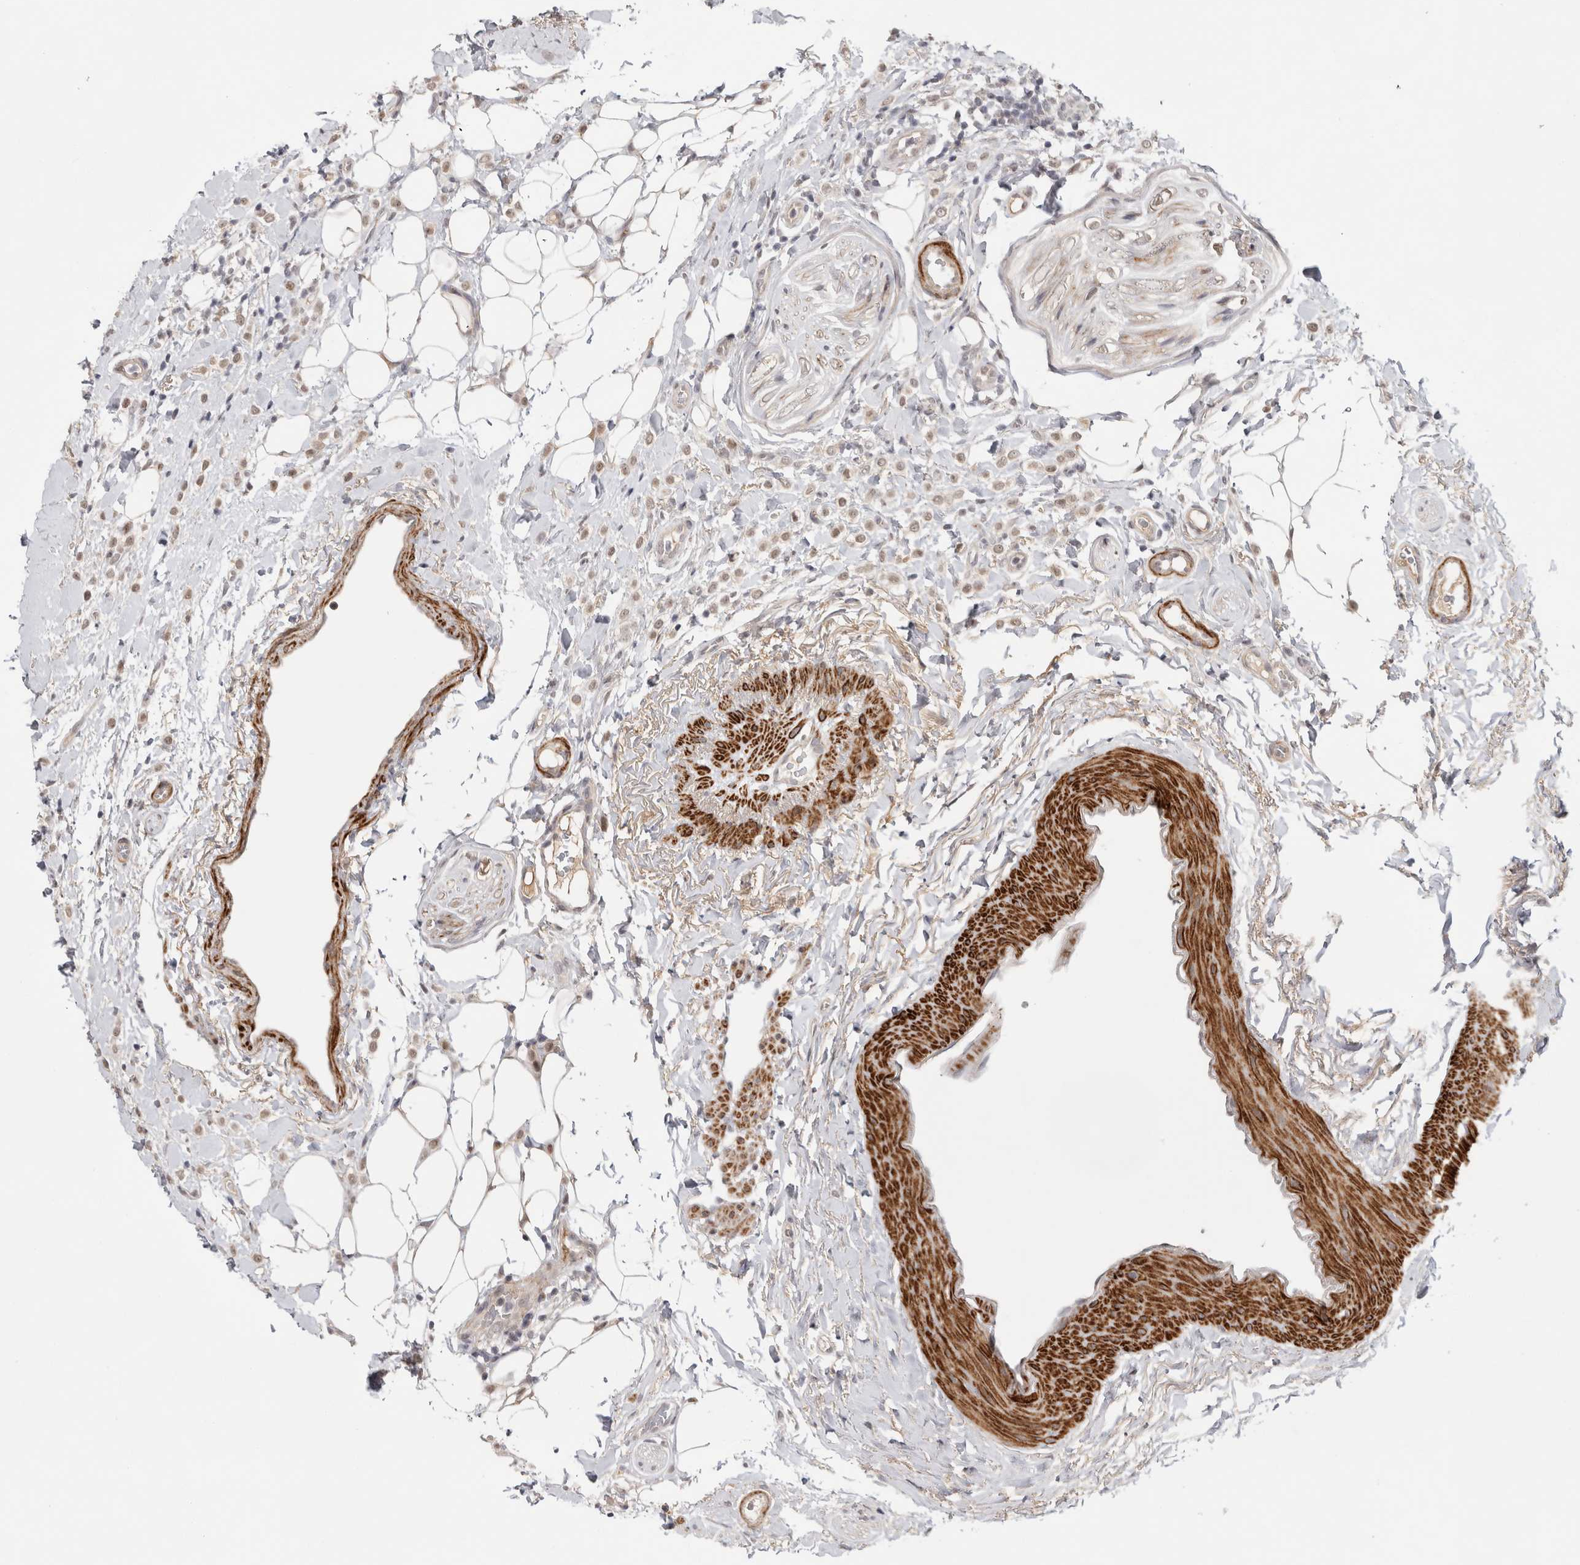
{"staining": {"intensity": "weak", "quantity": ">75%", "location": "cytoplasmic/membranous,nuclear"}, "tissue": "breast cancer", "cell_type": "Tumor cells", "image_type": "cancer", "snomed": [{"axis": "morphology", "description": "Normal tissue, NOS"}, {"axis": "morphology", "description": "Lobular carcinoma"}, {"axis": "topography", "description": "Breast"}], "caption": "Immunohistochemical staining of human lobular carcinoma (breast) shows low levels of weak cytoplasmic/membranous and nuclear staining in approximately >75% of tumor cells.", "gene": "ZNF318", "patient": {"sex": "female", "age": 50}}